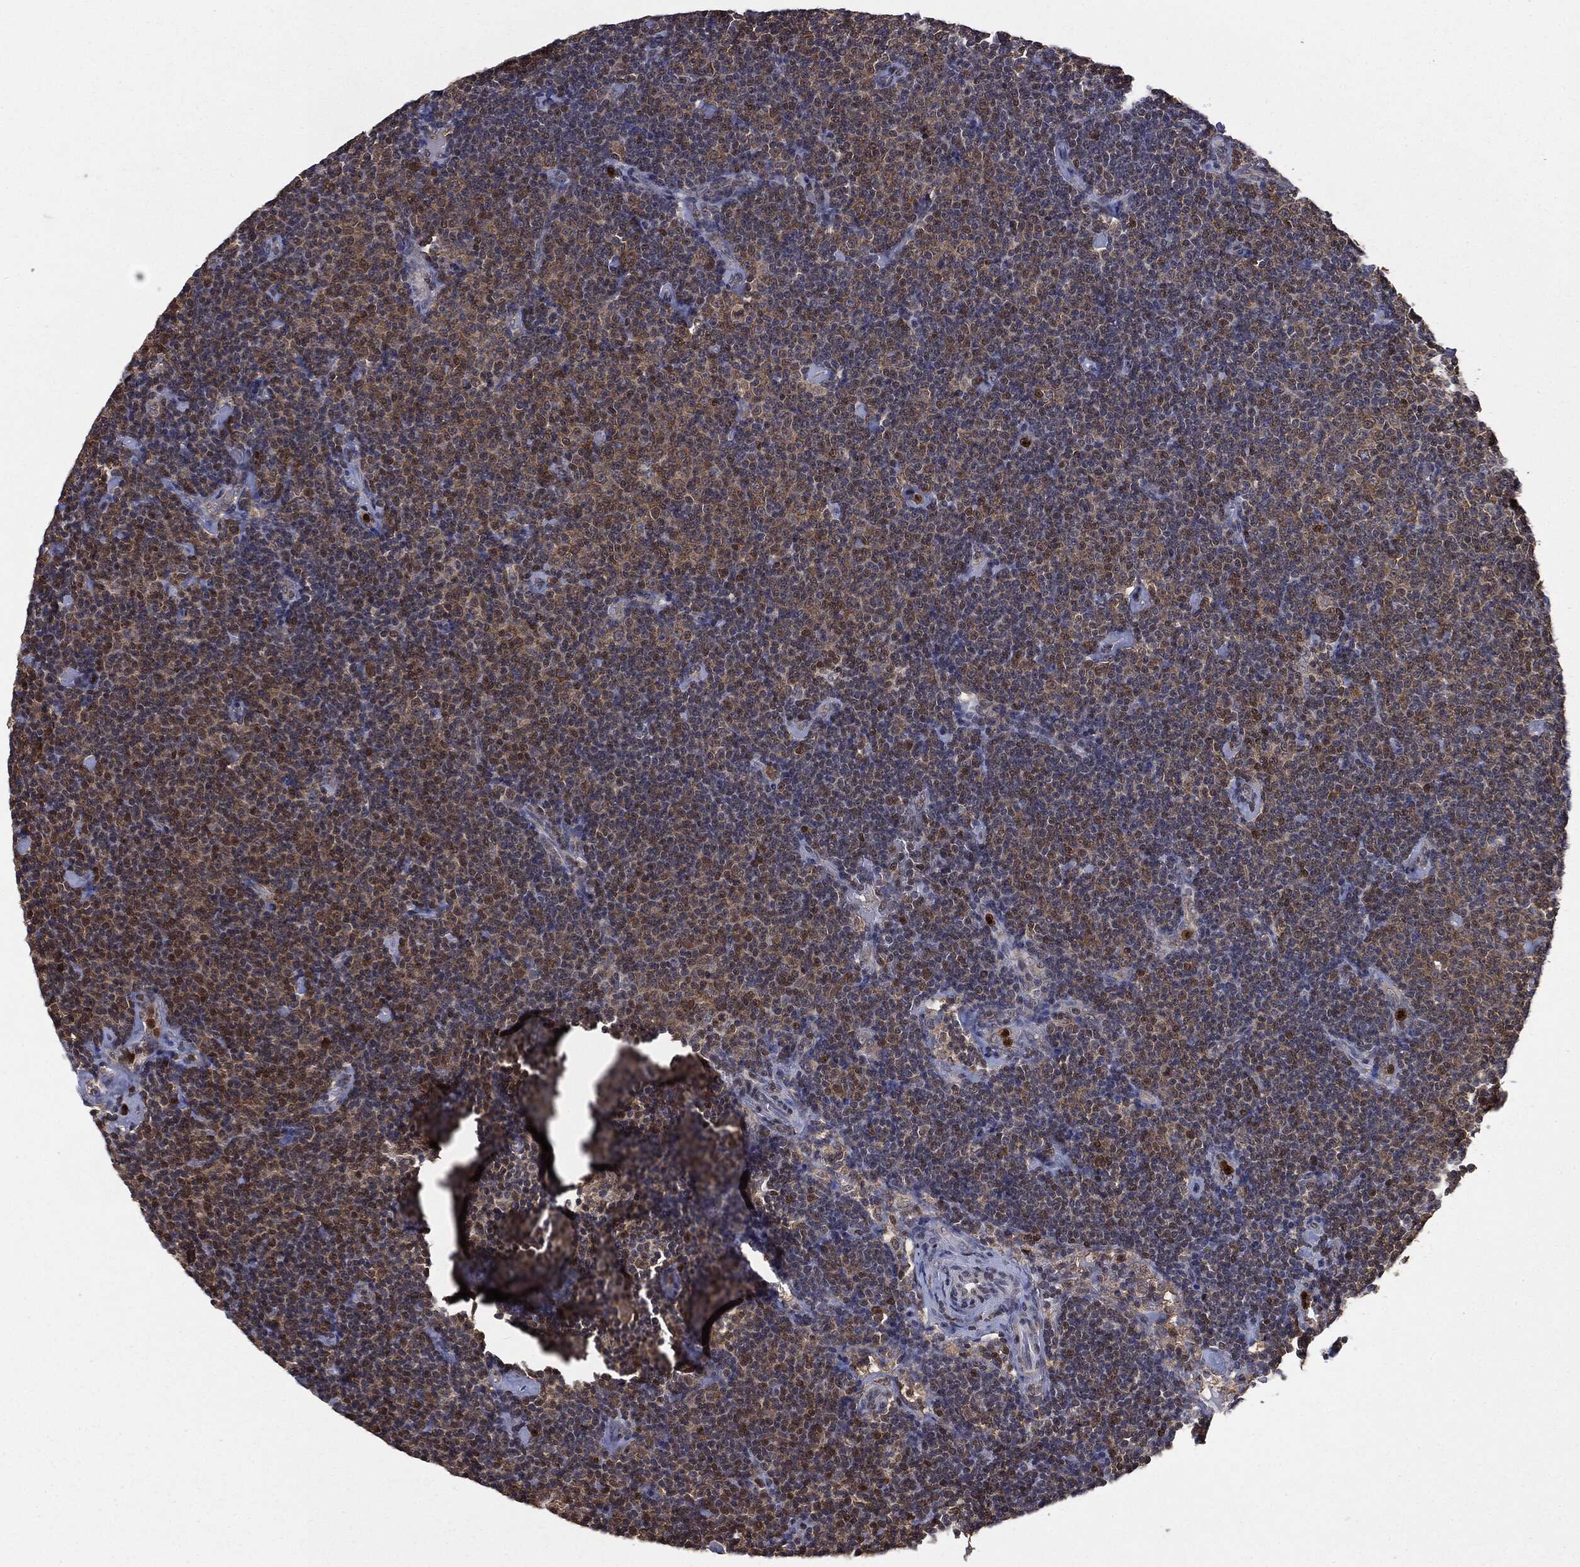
{"staining": {"intensity": "moderate", "quantity": "25%-75%", "location": "cytoplasmic/membranous,nuclear"}, "tissue": "lymphoma", "cell_type": "Tumor cells", "image_type": "cancer", "snomed": [{"axis": "morphology", "description": "Malignant lymphoma, non-Hodgkin's type, Low grade"}, {"axis": "topography", "description": "Lymph node"}], "caption": "The micrograph displays immunohistochemical staining of low-grade malignant lymphoma, non-Hodgkin's type. There is moderate cytoplasmic/membranous and nuclear expression is present in approximately 25%-75% of tumor cells.", "gene": "GPI", "patient": {"sex": "male", "age": 81}}